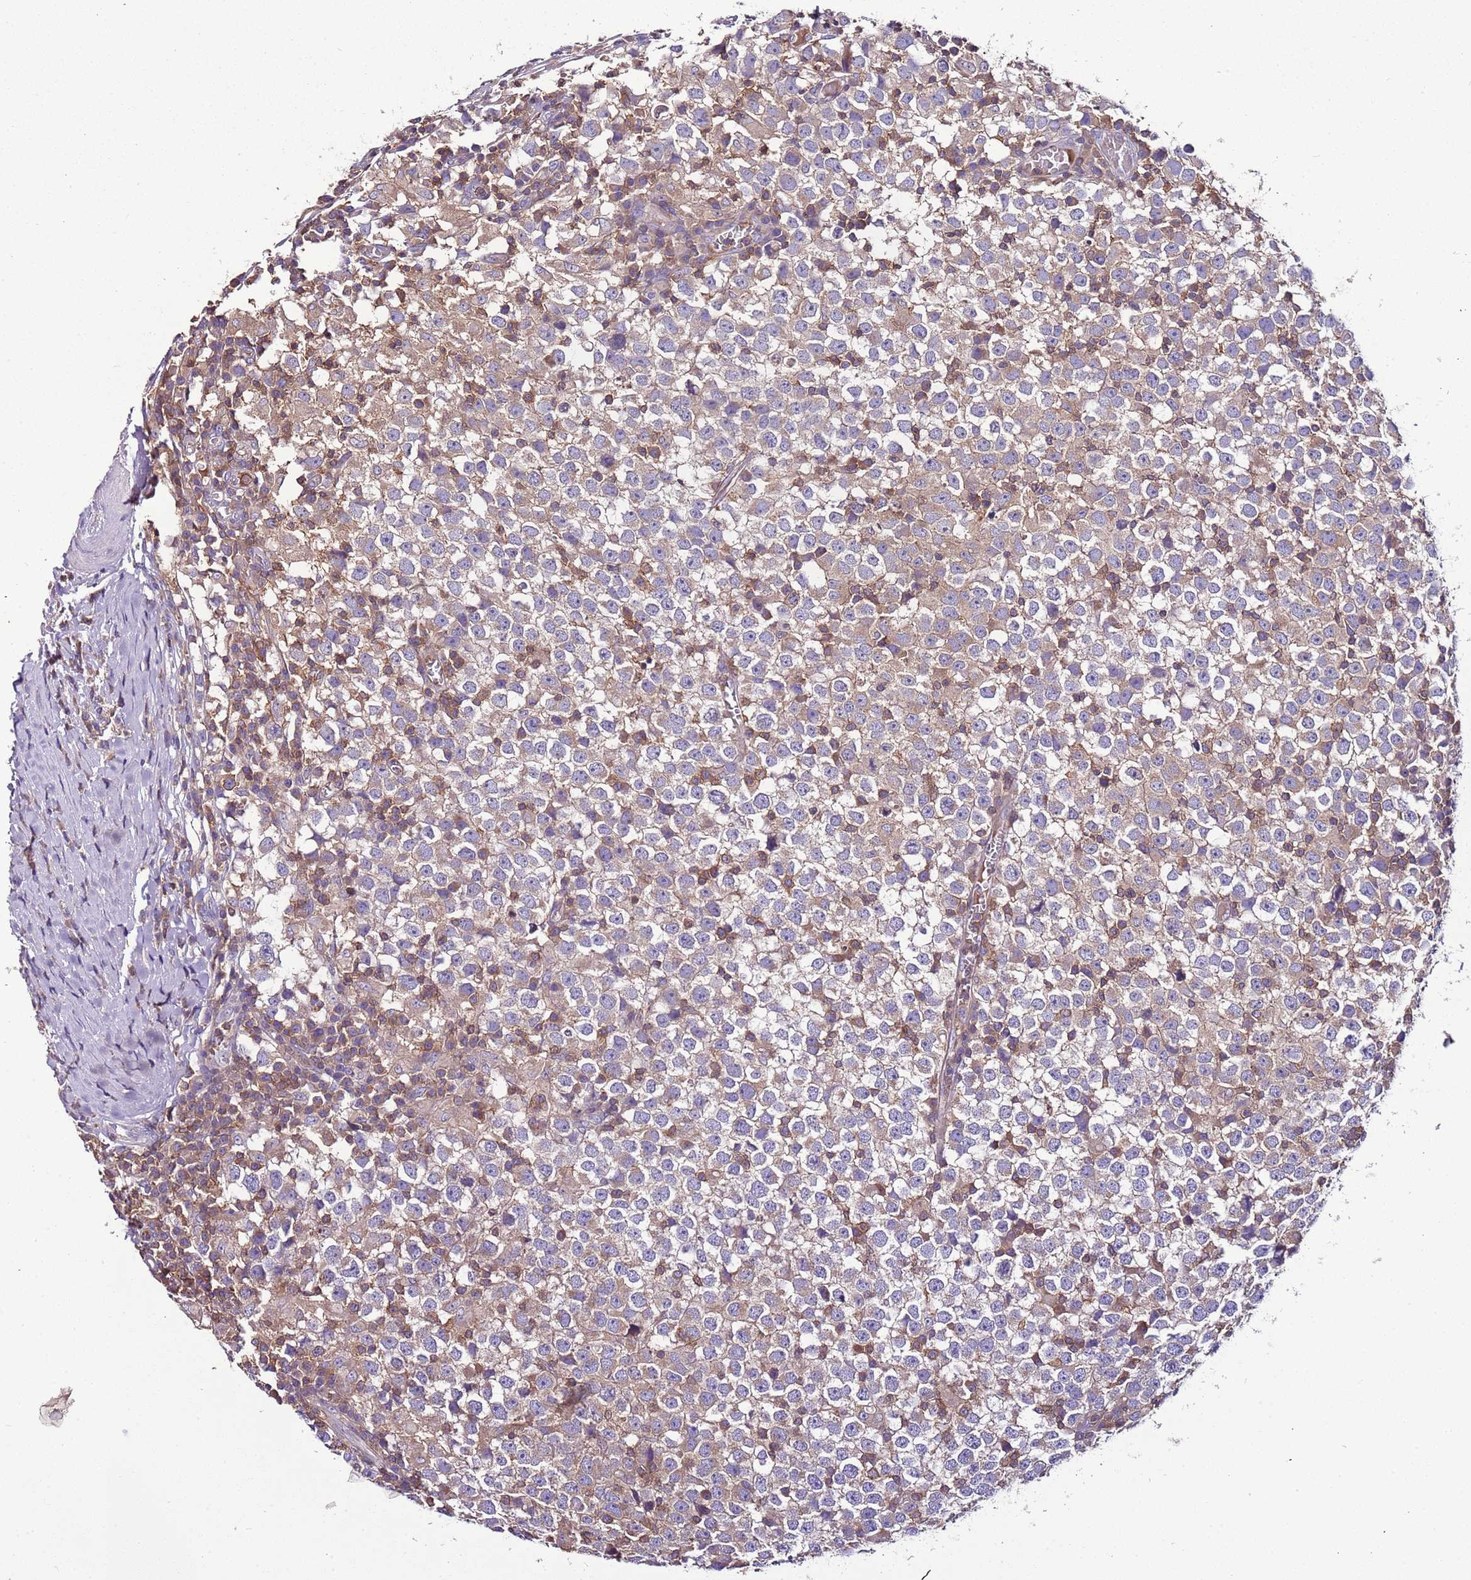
{"staining": {"intensity": "moderate", "quantity": "<25%", "location": "cytoplasmic/membranous"}, "tissue": "testis cancer", "cell_type": "Tumor cells", "image_type": "cancer", "snomed": [{"axis": "morphology", "description": "Seminoma, NOS"}, {"axis": "topography", "description": "Testis"}], "caption": "Immunohistochemical staining of human seminoma (testis) demonstrates low levels of moderate cytoplasmic/membranous protein positivity in about <25% of tumor cells.", "gene": "IGIP", "patient": {"sex": "male", "age": 65}}